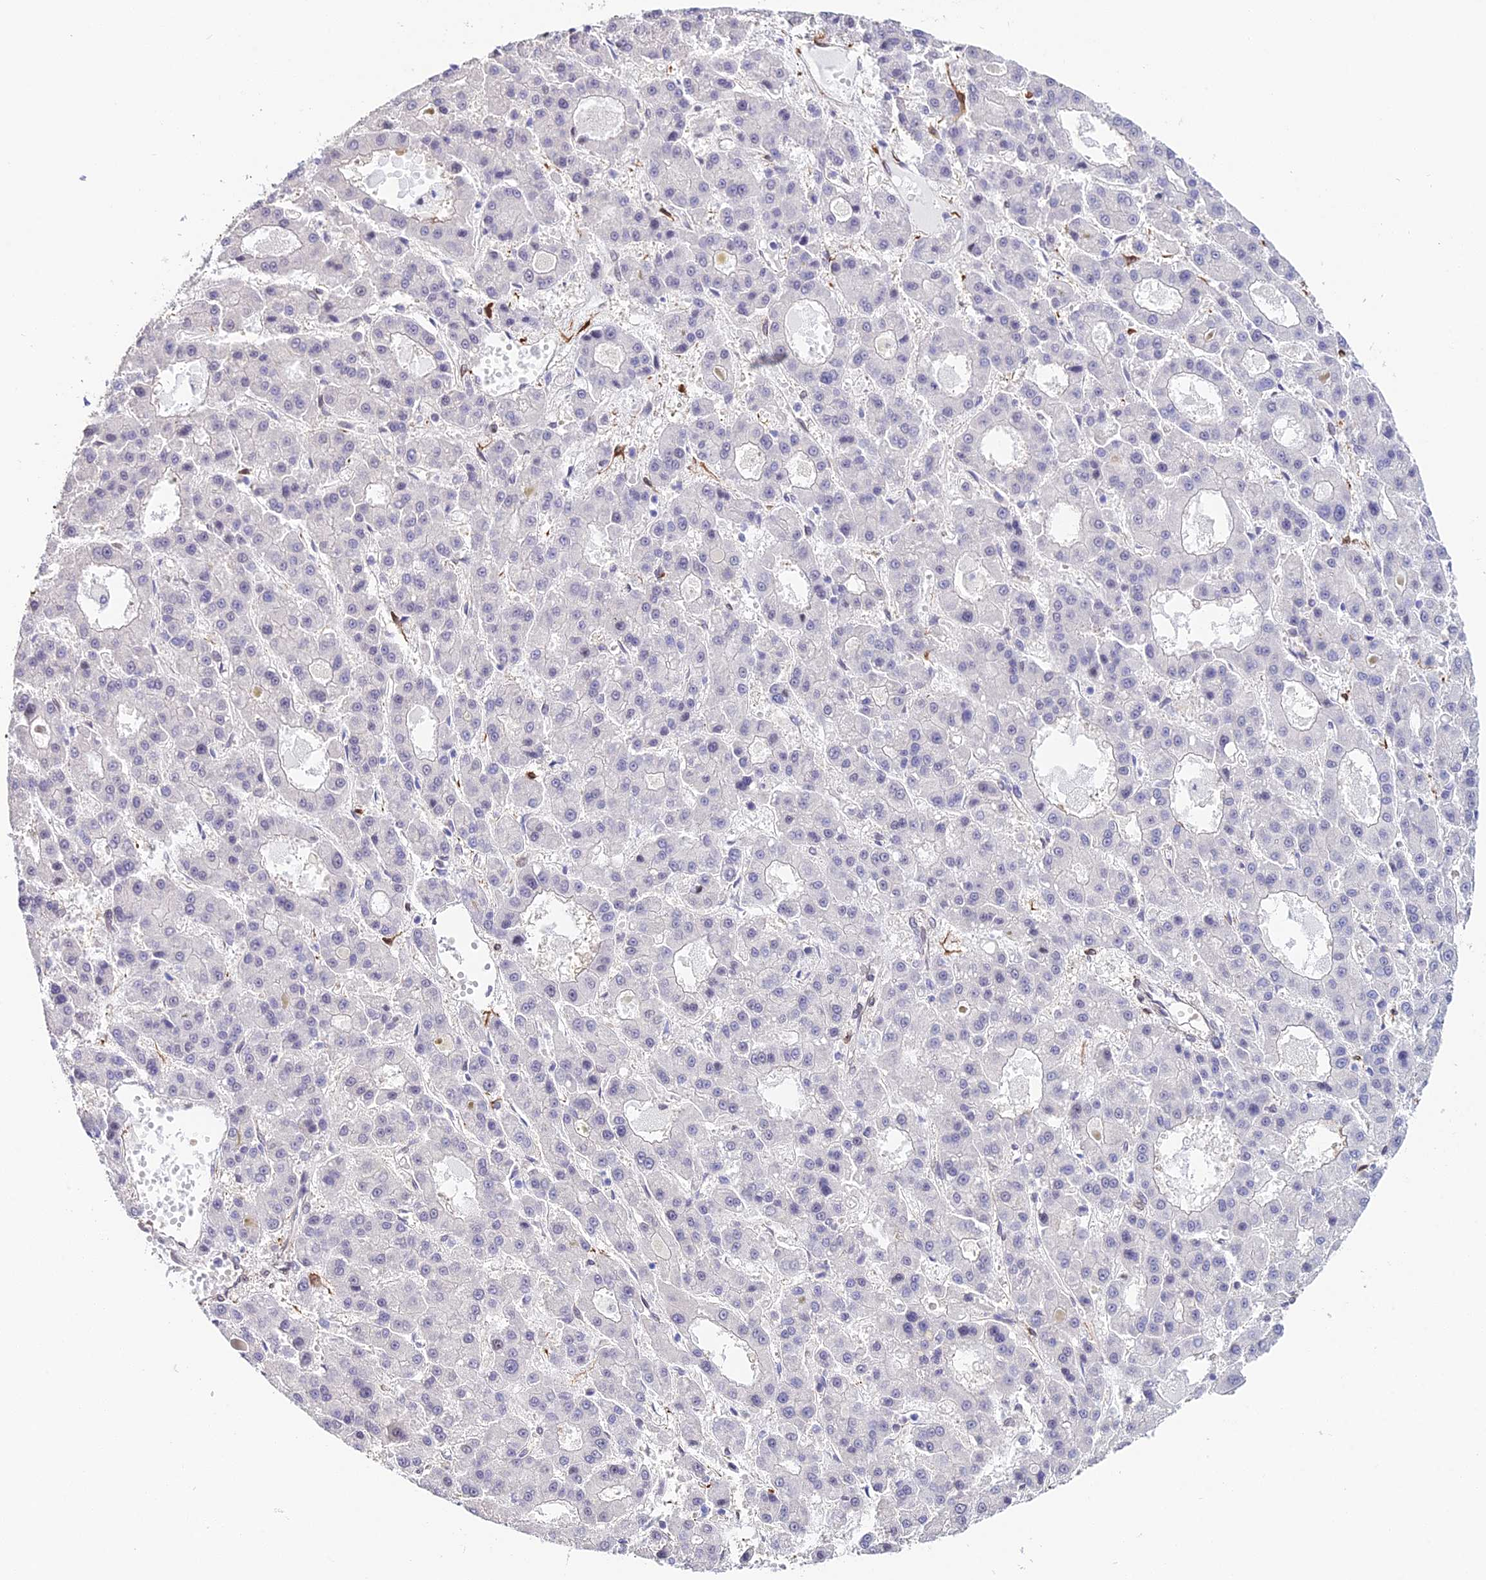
{"staining": {"intensity": "negative", "quantity": "none", "location": "none"}, "tissue": "liver cancer", "cell_type": "Tumor cells", "image_type": "cancer", "snomed": [{"axis": "morphology", "description": "Carcinoma, Hepatocellular, NOS"}, {"axis": "topography", "description": "Liver"}], "caption": "This is an immunohistochemistry (IHC) micrograph of human liver cancer. There is no expression in tumor cells.", "gene": "MXRA7", "patient": {"sex": "male", "age": 70}}